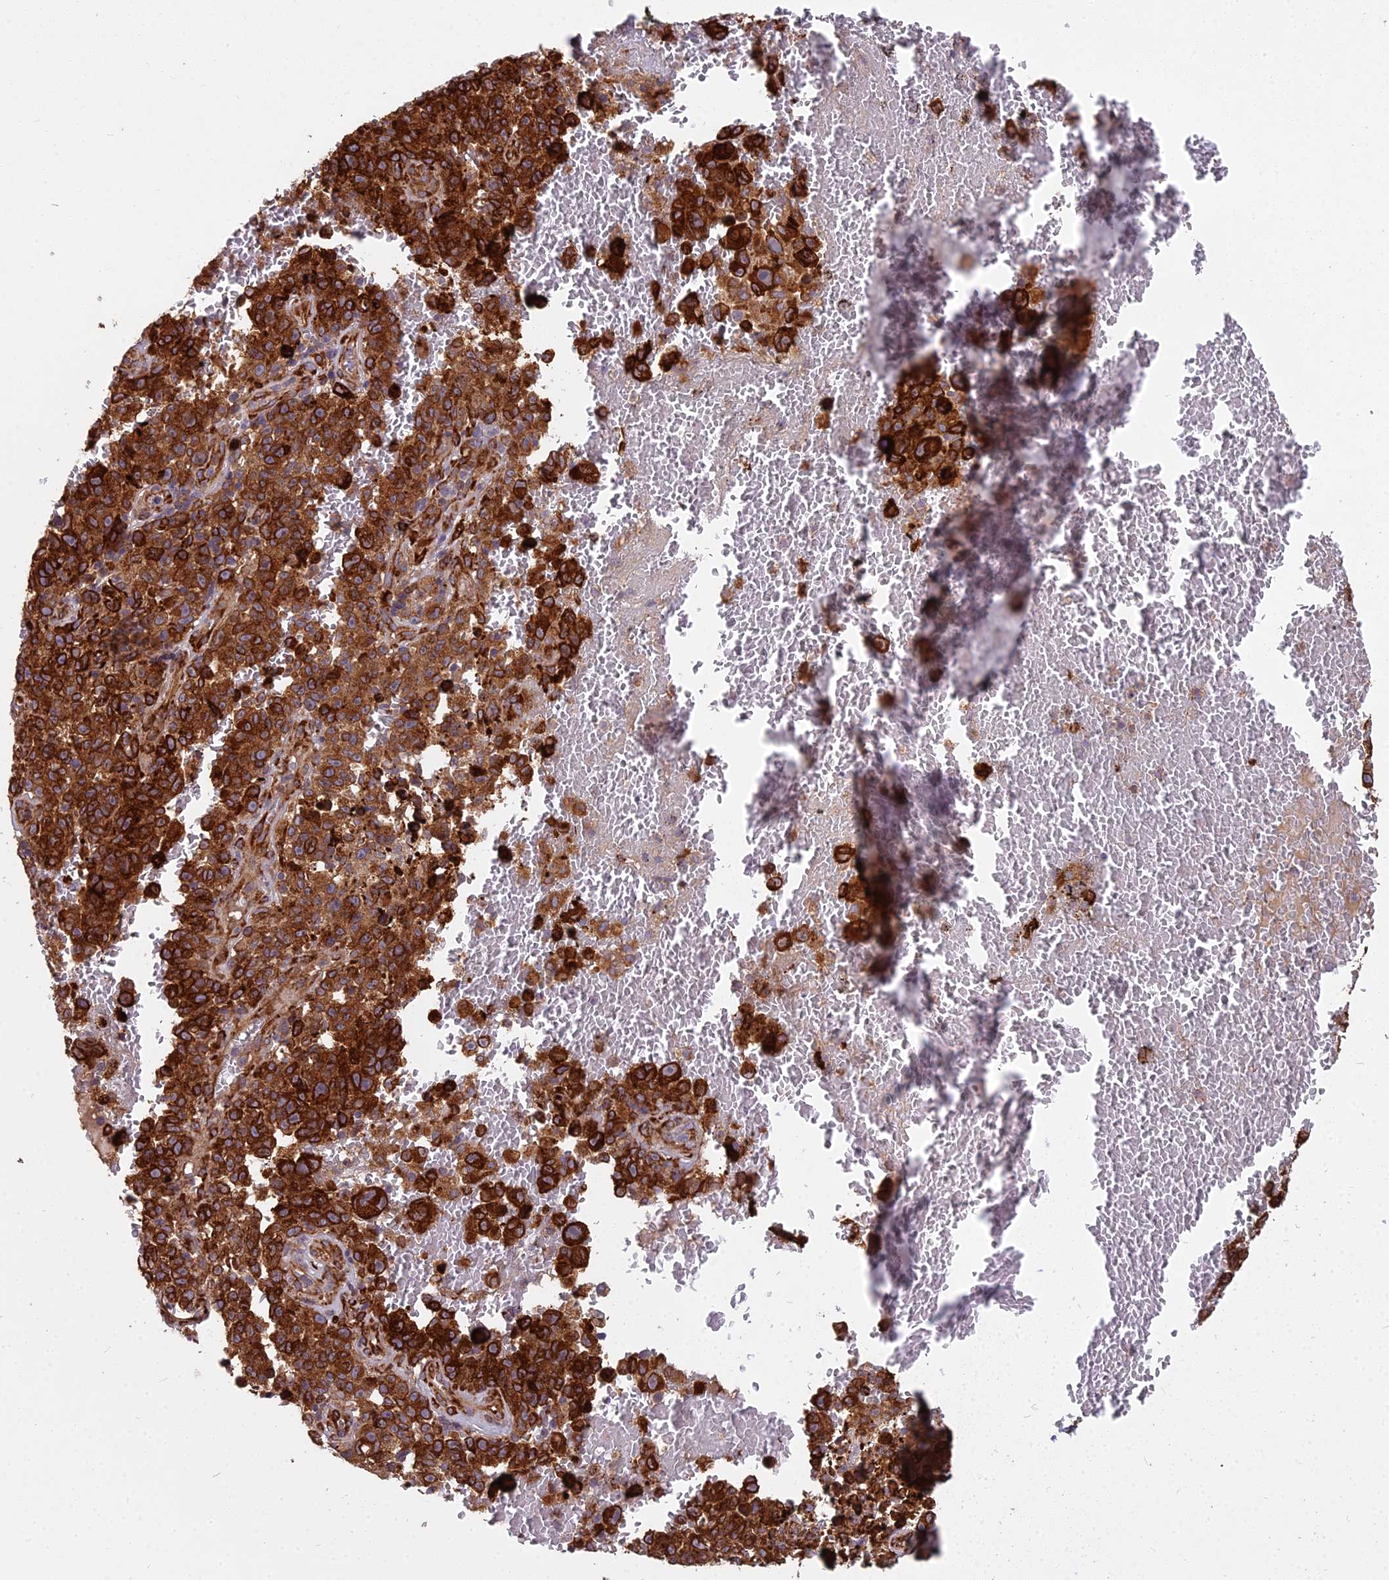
{"staining": {"intensity": "strong", "quantity": ">75%", "location": "cytoplasmic/membranous"}, "tissue": "melanoma", "cell_type": "Tumor cells", "image_type": "cancer", "snomed": [{"axis": "morphology", "description": "Malignant melanoma, NOS"}, {"axis": "topography", "description": "Skin"}], "caption": "Protein analysis of malignant melanoma tissue shows strong cytoplasmic/membranous staining in approximately >75% of tumor cells. The staining was performed using DAB (3,3'-diaminobenzidine), with brown indicating positive protein expression. Nuclei are stained blue with hematoxylin.", "gene": "NDUFAF7", "patient": {"sex": "female", "age": 82}}